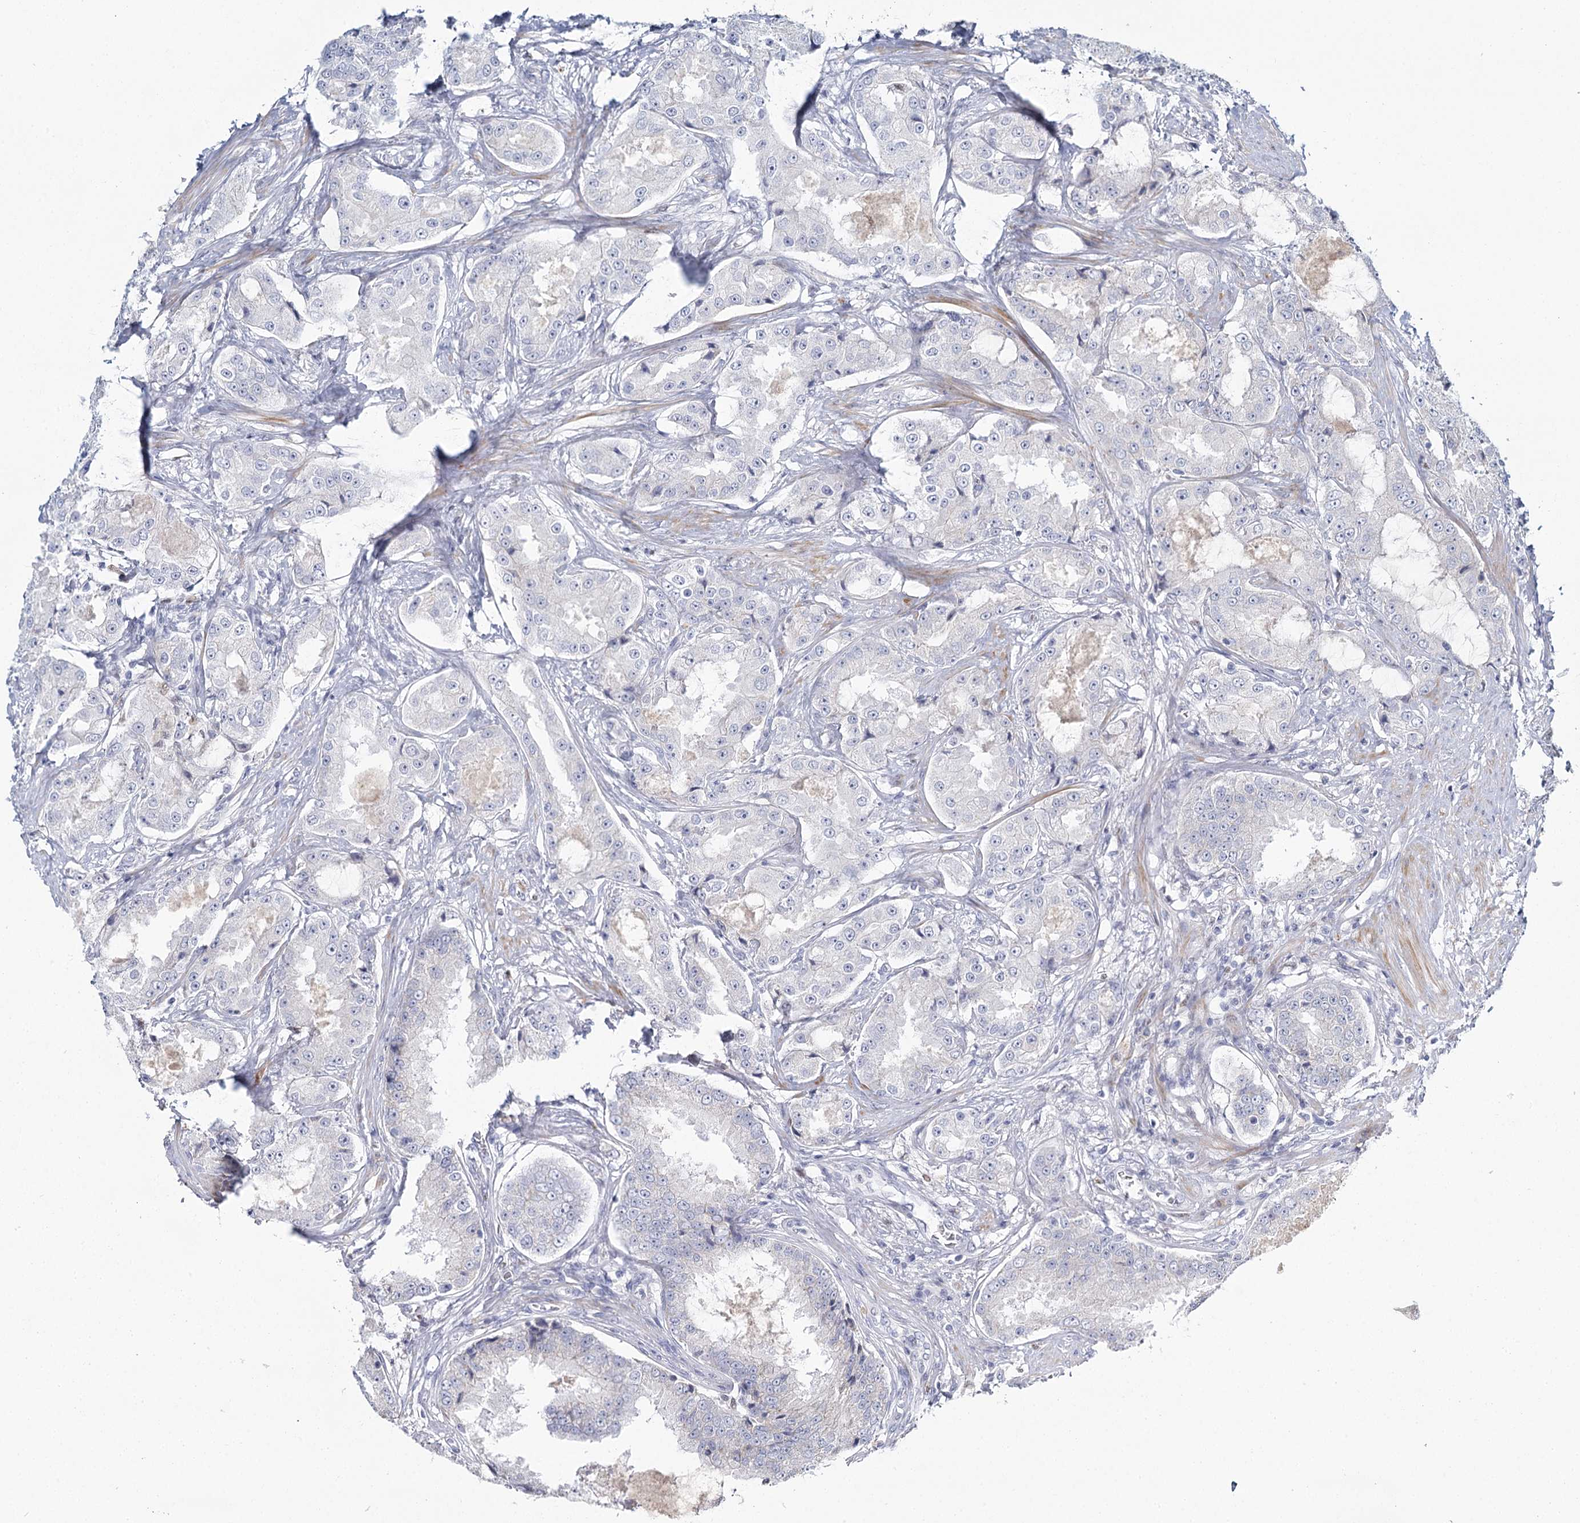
{"staining": {"intensity": "negative", "quantity": "none", "location": "none"}, "tissue": "prostate cancer", "cell_type": "Tumor cells", "image_type": "cancer", "snomed": [{"axis": "morphology", "description": "Adenocarcinoma, High grade"}, {"axis": "topography", "description": "Prostate"}], "caption": "DAB immunohistochemical staining of human prostate cancer (high-grade adenocarcinoma) reveals no significant staining in tumor cells.", "gene": "IGSF3", "patient": {"sex": "male", "age": 73}}